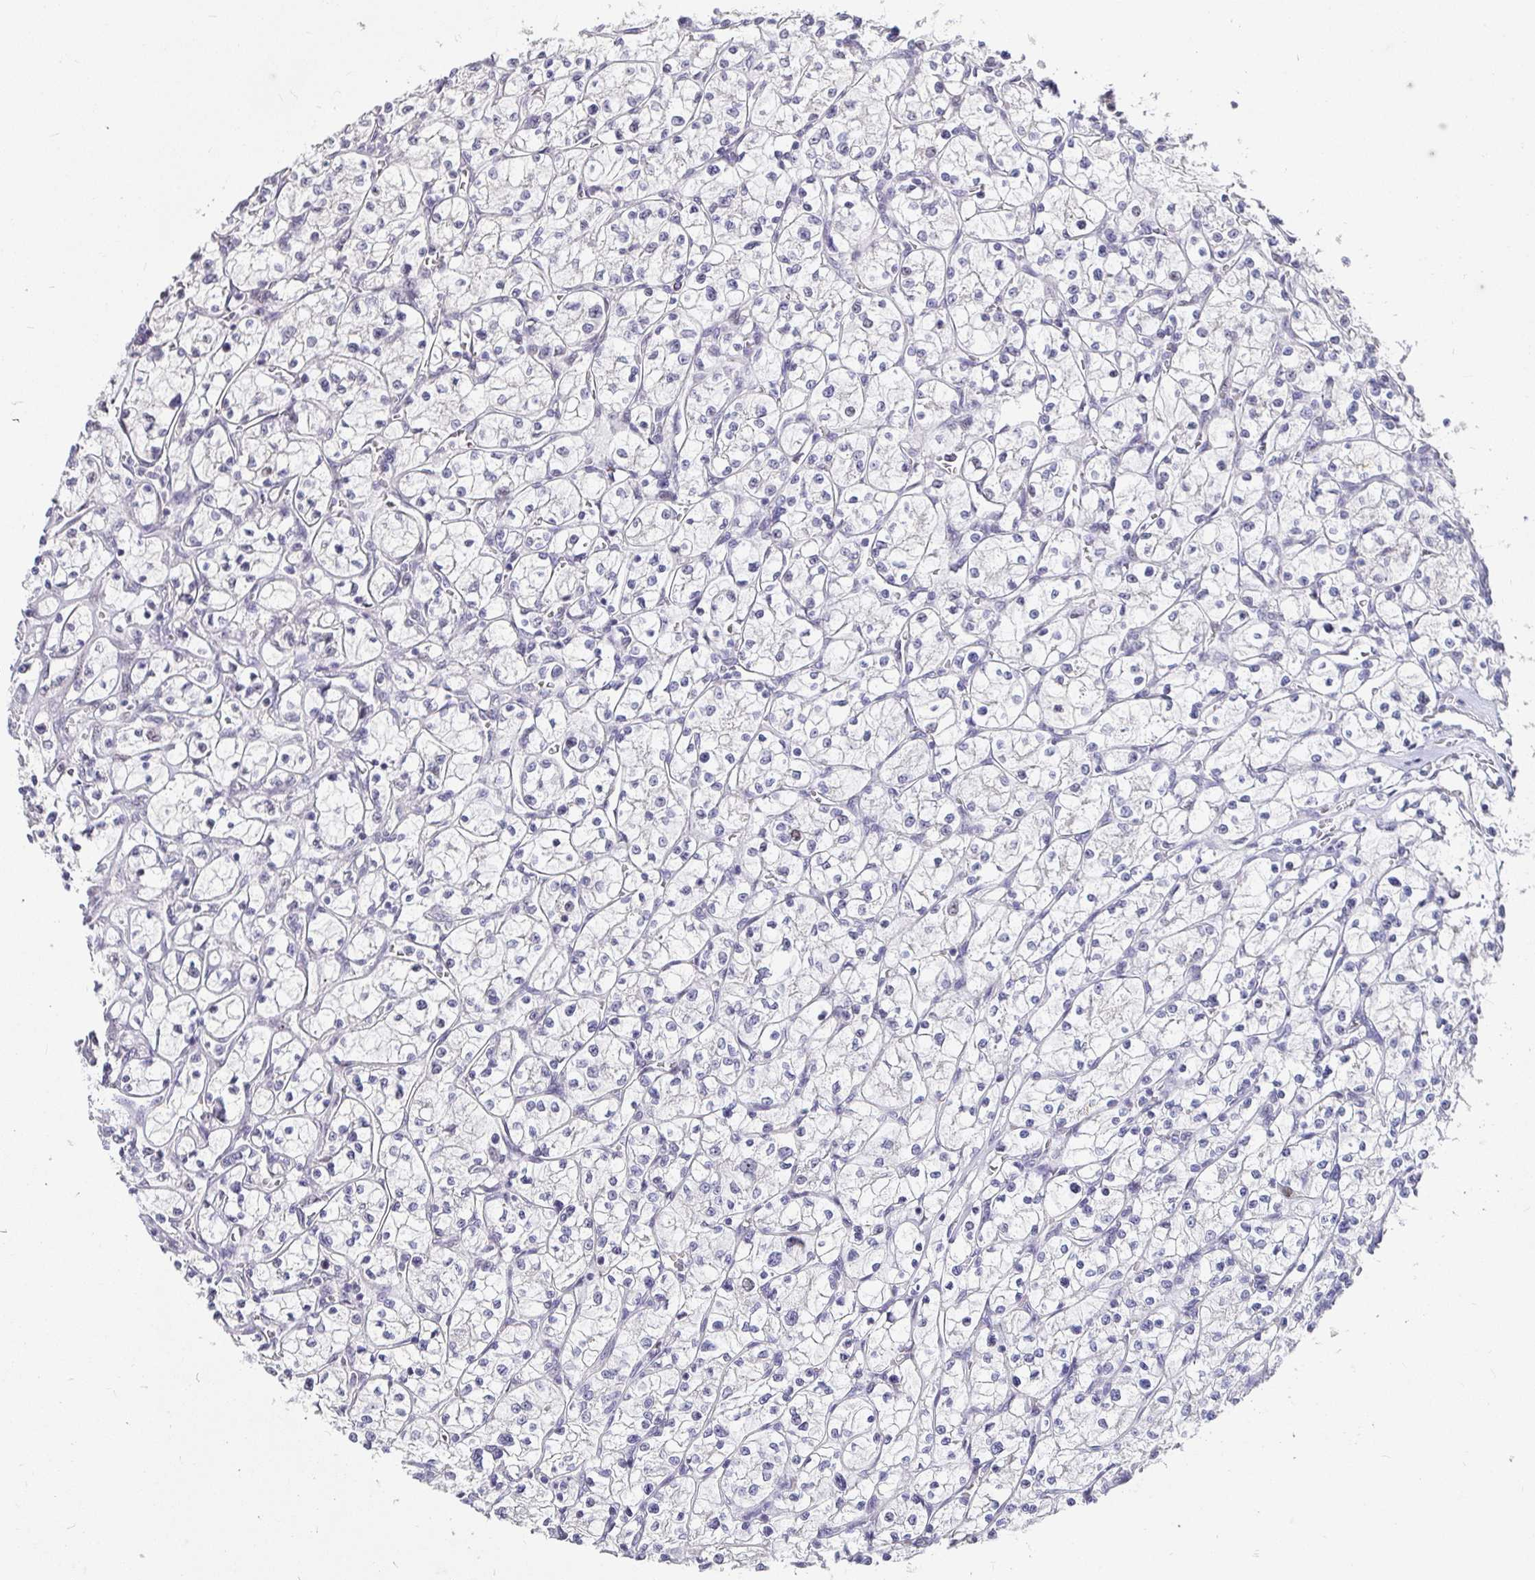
{"staining": {"intensity": "moderate", "quantity": "<25%", "location": "nuclear"}, "tissue": "renal cancer", "cell_type": "Tumor cells", "image_type": "cancer", "snomed": [{"axis": "morphology", "description": "Adenocarcinoma, NOS"}, {"axis": "topography", "description": "Kidney"}], "caption": "There is low levels of moderate nuclear expression in tumor cells of renal adenocarcinoma, as demonstrated by immunohistochemical staining (brown color).", "gene": "ANLN", "patient": {"sex": "female", "age": 64}}